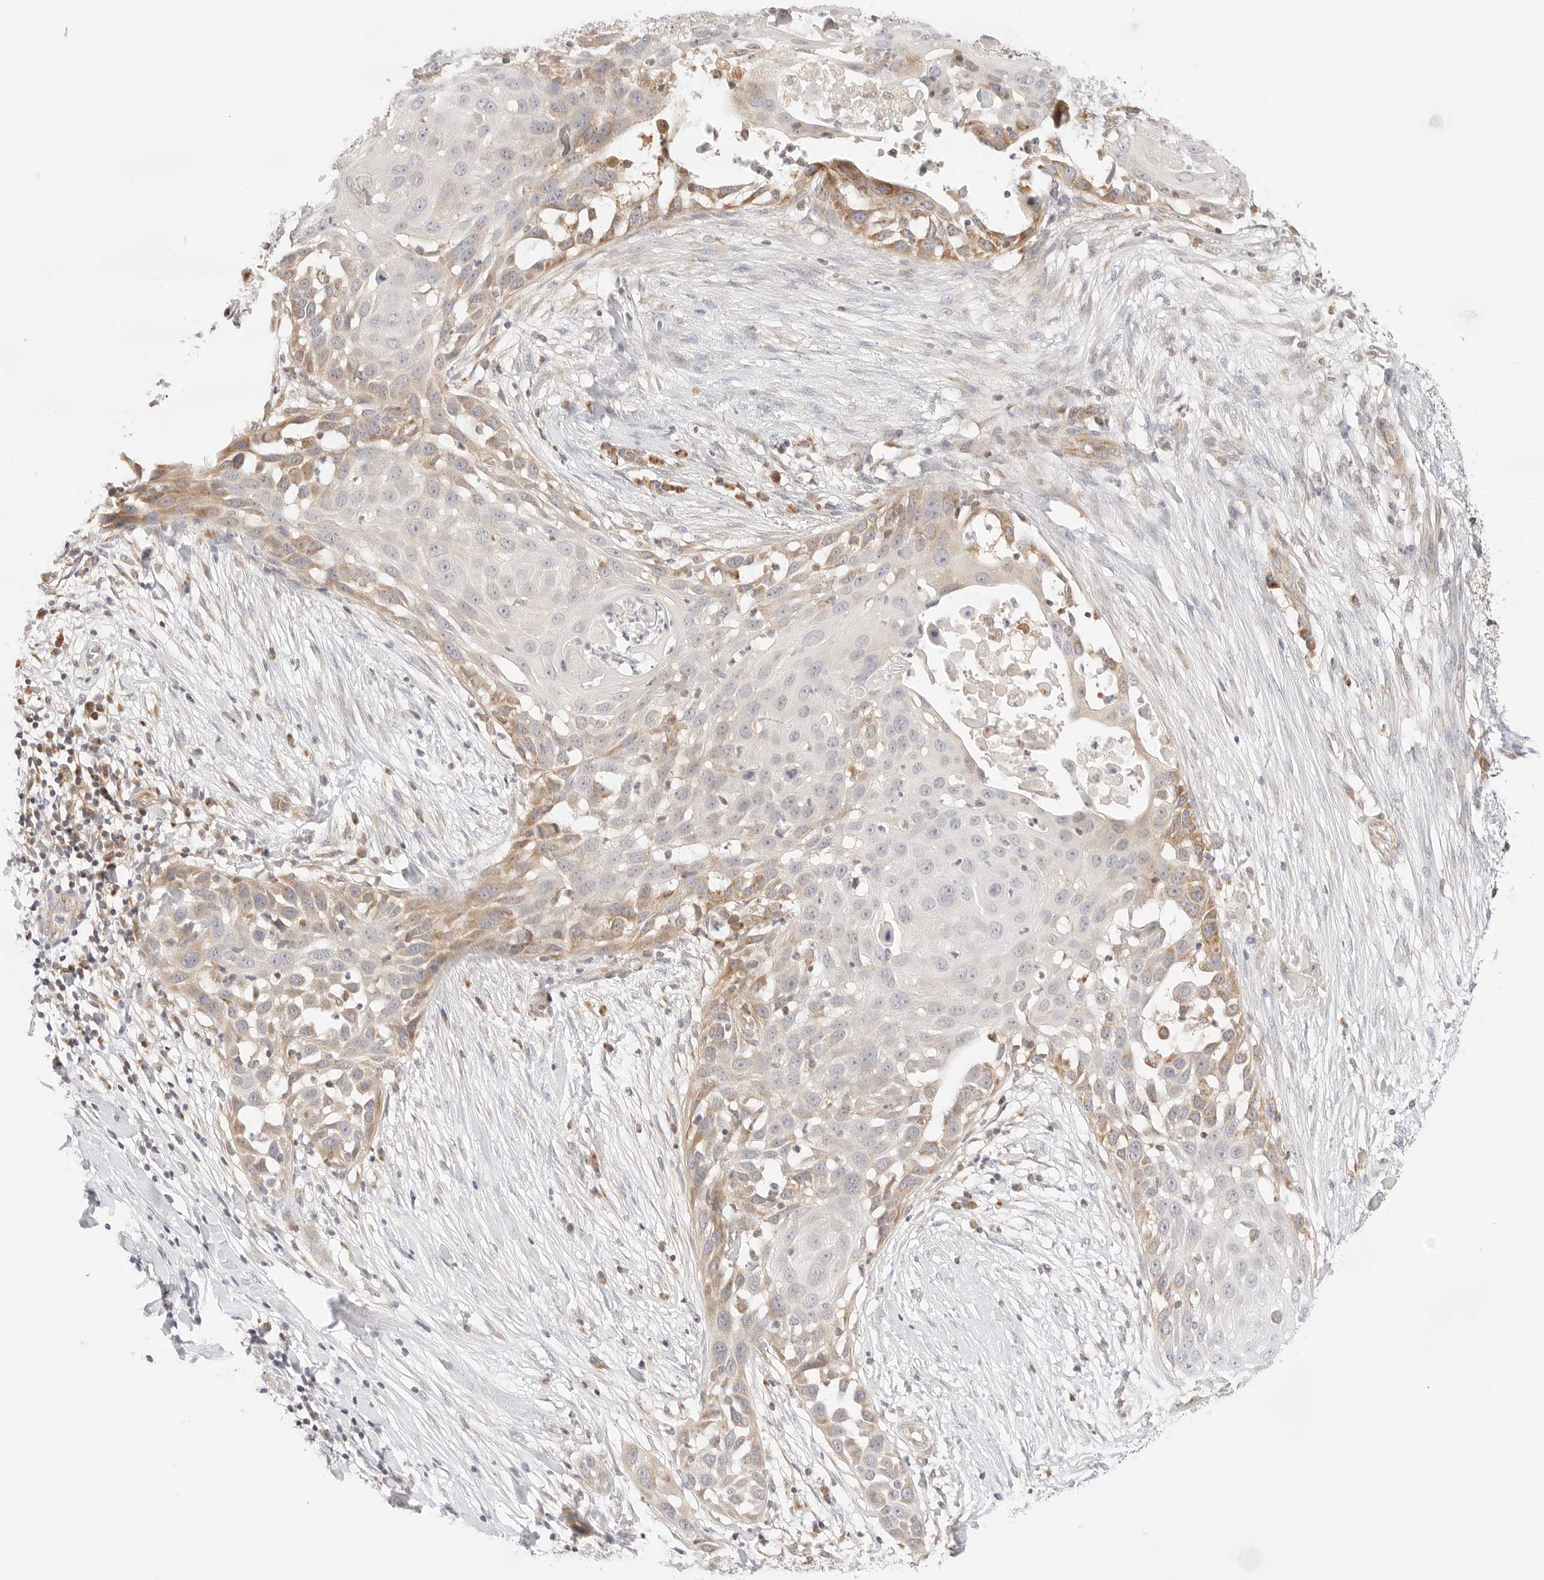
{"staining": {"intensity": "moderate", "quantity": "<25%", "location": "cytoplasmic/membranous"}, "tissue": "skin cancer", "cell_type": "Tumor cells", "image_type": "cancer", "snomed": [{"axis": "morphology", "description": "Squamous cell carcinoma, NOS"}, {"axis": "topography", "description": "Skin"}], "caption": "This is a micrograph of immunohistochemistry (IHC) staining of skin cancer, which shows moderate expression in the cytoplasmic/membranous of tumor cells.", "gene": "ERO1B", "patient": {"sex": "female", "age": 44}}